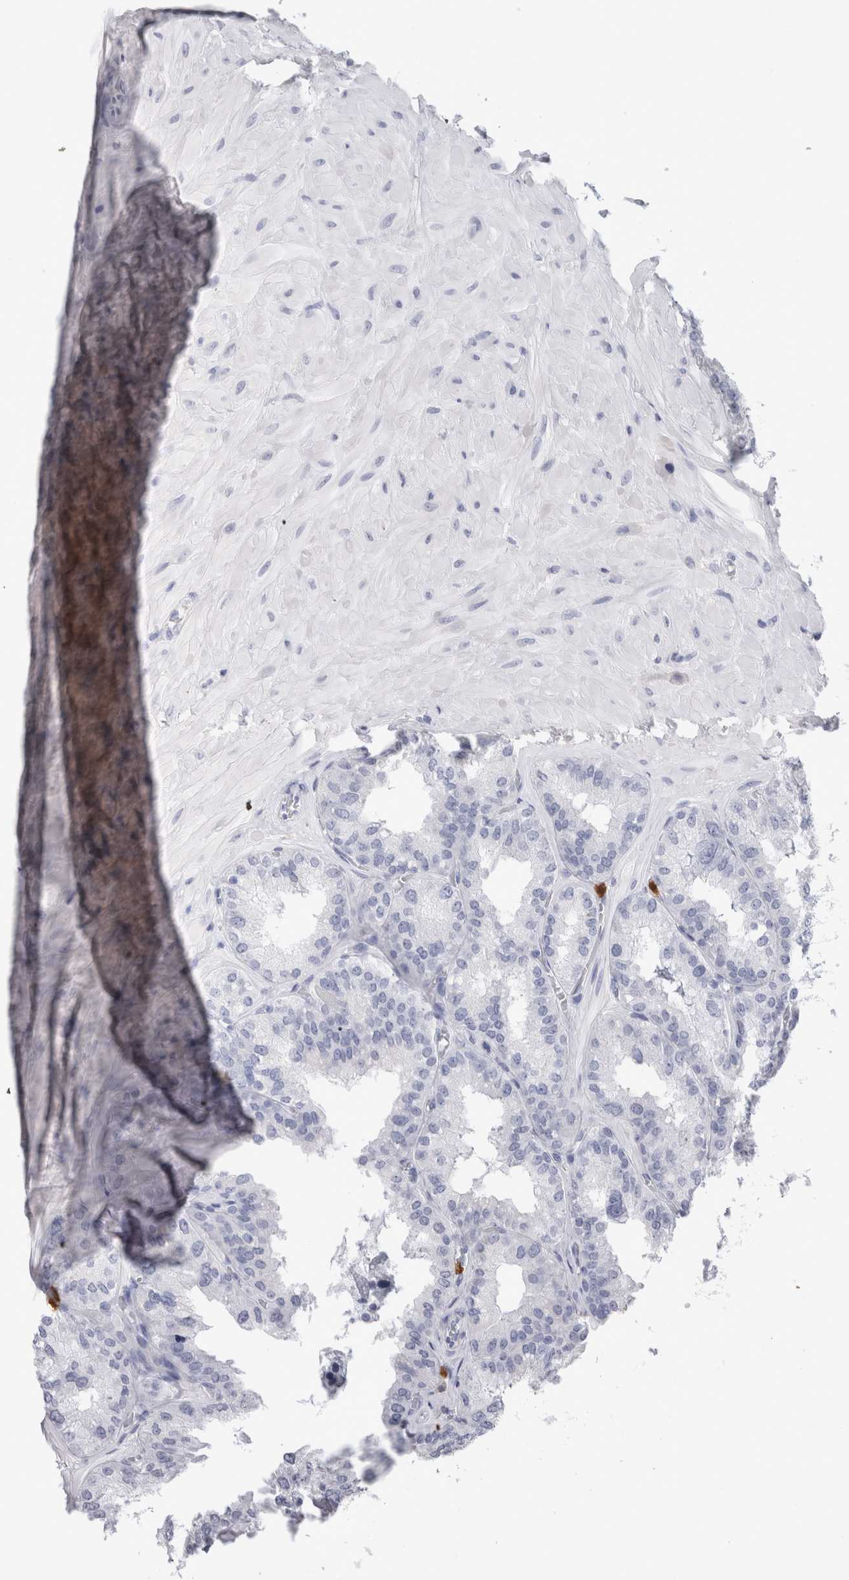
{"staining": {"intensity": "negative", "quantity": "none", "location": "none"}, "tissue": "seminal vesicle", "cell_type": "Glandular cells", "image_type": "normal", "snomed": [{"axis": "morphology", "description": "Normal tissue, NOS"}, {"axis": "topography", "description": "Prostate"}, {"axis": "topography", "description": "Seminal veicle"}], "caption": "Immunohistochemistry (IHC) photomicrograph of benign seminal vesicle: human seminal vesicle stained with DAB exhibits no significant protein positivity in glandular cells.", "gene": "S100A12", "patient": {"sex": "male", "age": 51}}